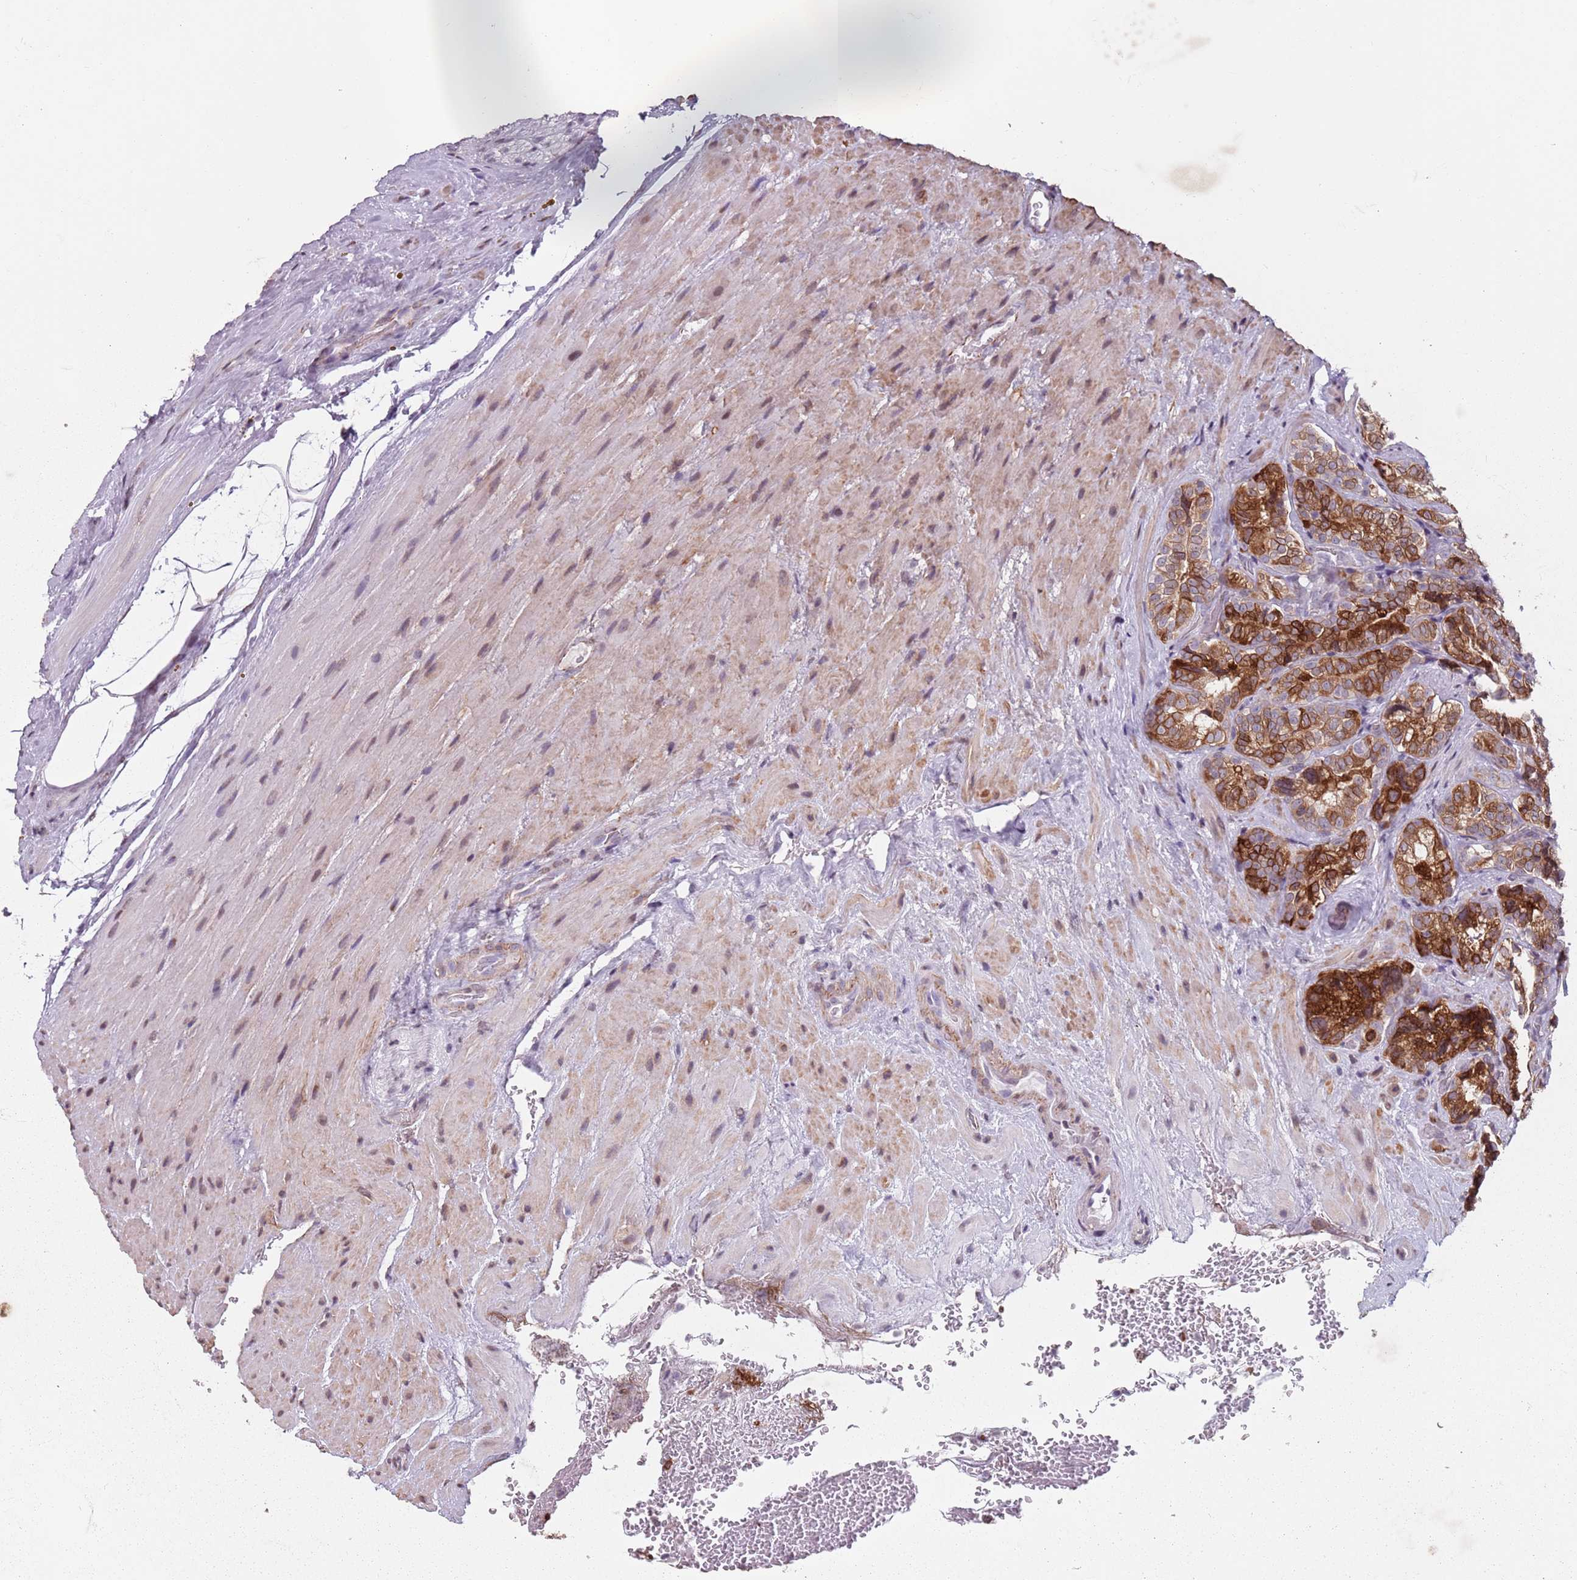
{"staining": {"intensity": "strong", "quantity": ">75%", "location": "cytoplasmic/membranous"}, "tissue": "seminal vesicle", "cell_type": "Glandular cells", "image_type": "normal", "snomed": [{"axis": "morphology", "description": "Normal tissue, NOS"}, {"axis": "topography", "description": "Seminal veicle"}, {"axis": "topography", "description": "Peripheral nerve tissue"}], "caption": "Normal seminal vesicle exhibits strong cytoplasmic/membranous positivity in about >75% of glandular cells Ihc stains the protein of interest in brown and the nuclei are stained blue..", "gene": "TMC4", "patient": {"sex": "male", "age": 67}}